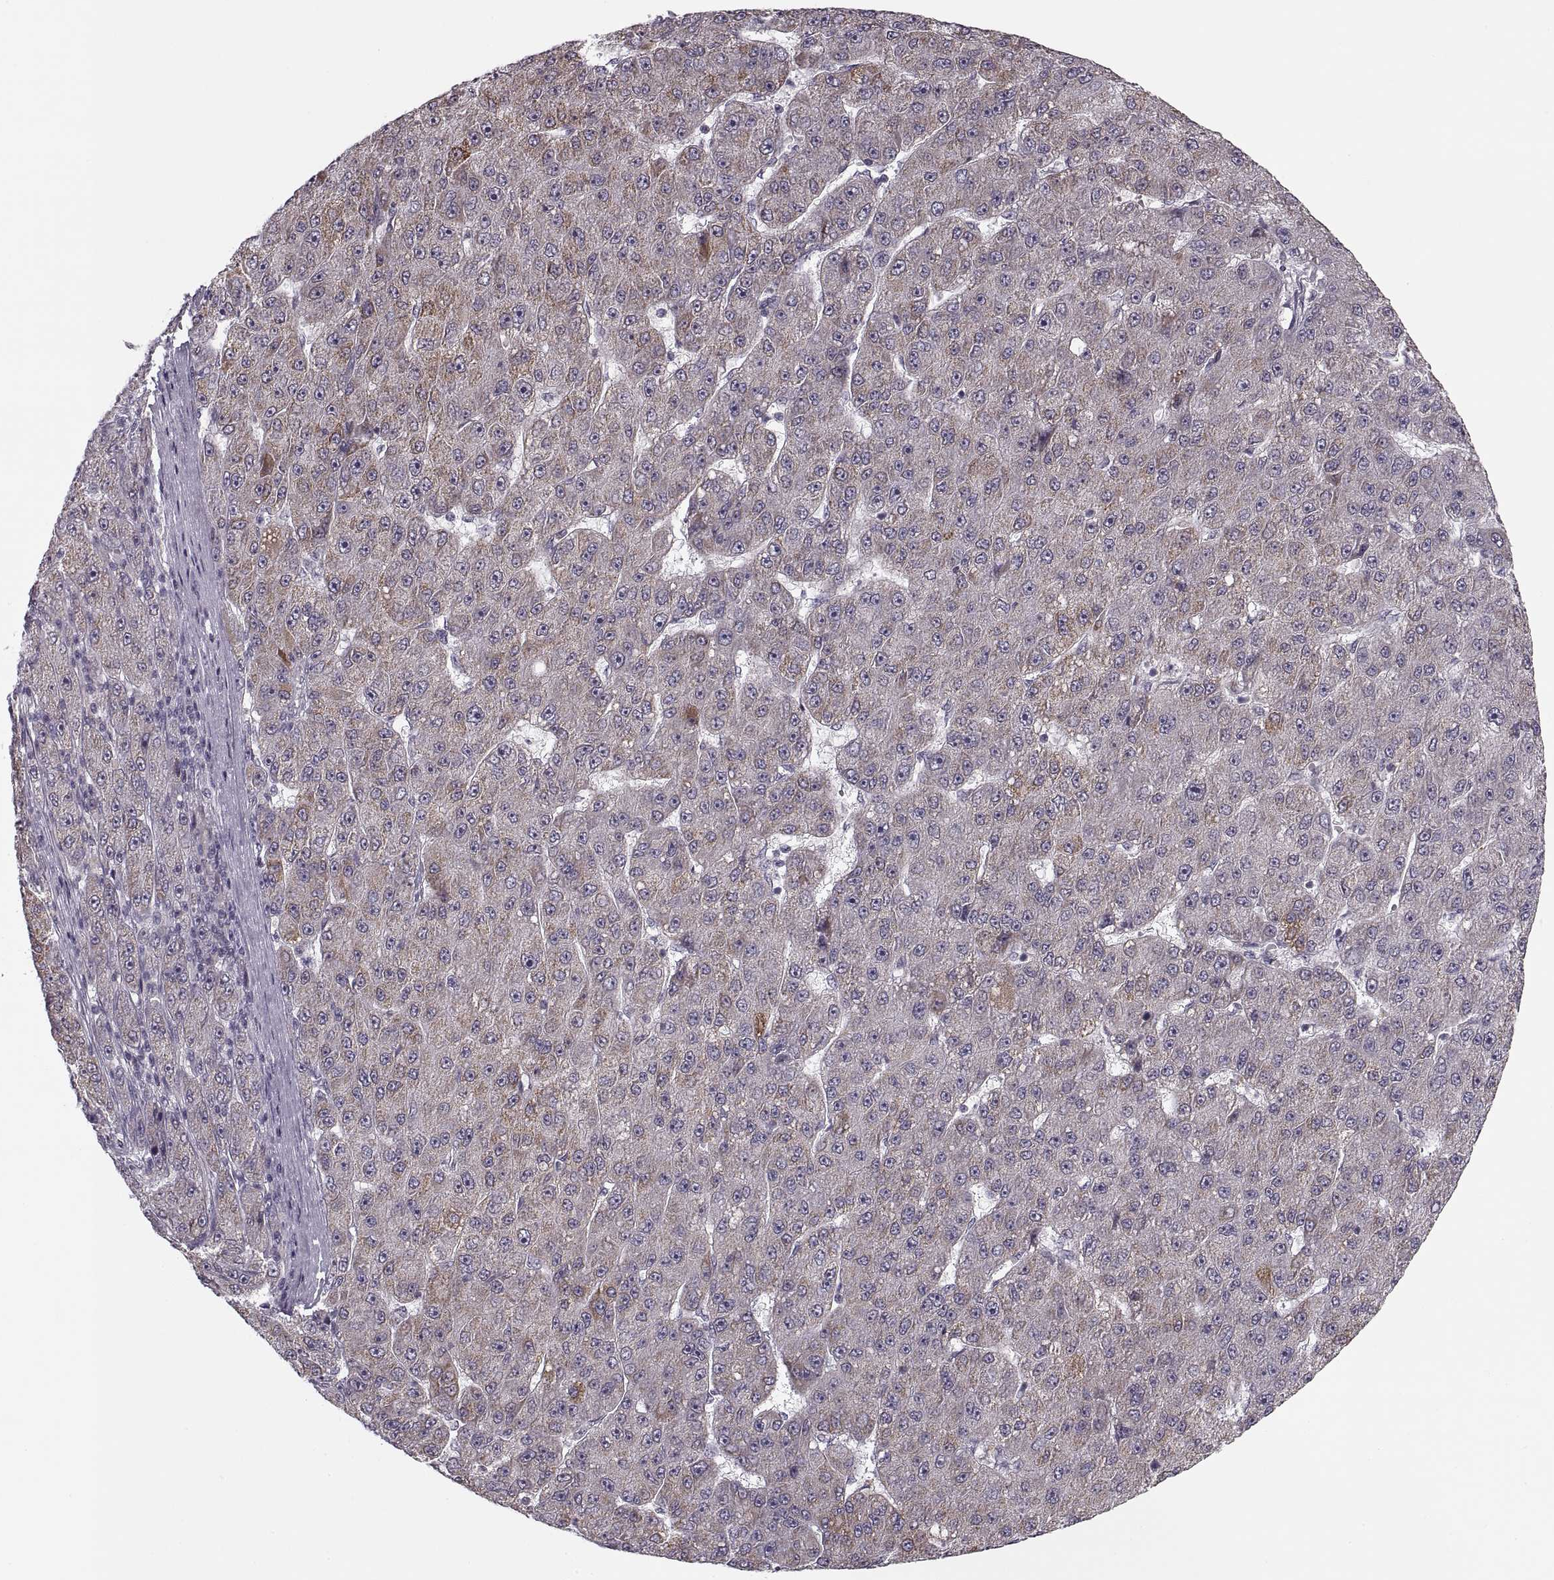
{"staining": {"intensity": "weak", "quantity": "<25%", "location": "cytoplasmic/membranous"}, "tissue": "liver cancer", "cell_type": "Tumor cells", "image_type": "cancer", "snomed": [{"axis": "morphology", "description": "Carcinoma, Hepatocellular, NOS"}, {"axis": "topography", "description": "Liver"}], "caption": "This is an IHC image of liver cancer. There is no expression in tumor cells.", "gene": "ASIC3", "patient": {"sex": "male", "age": 67}}